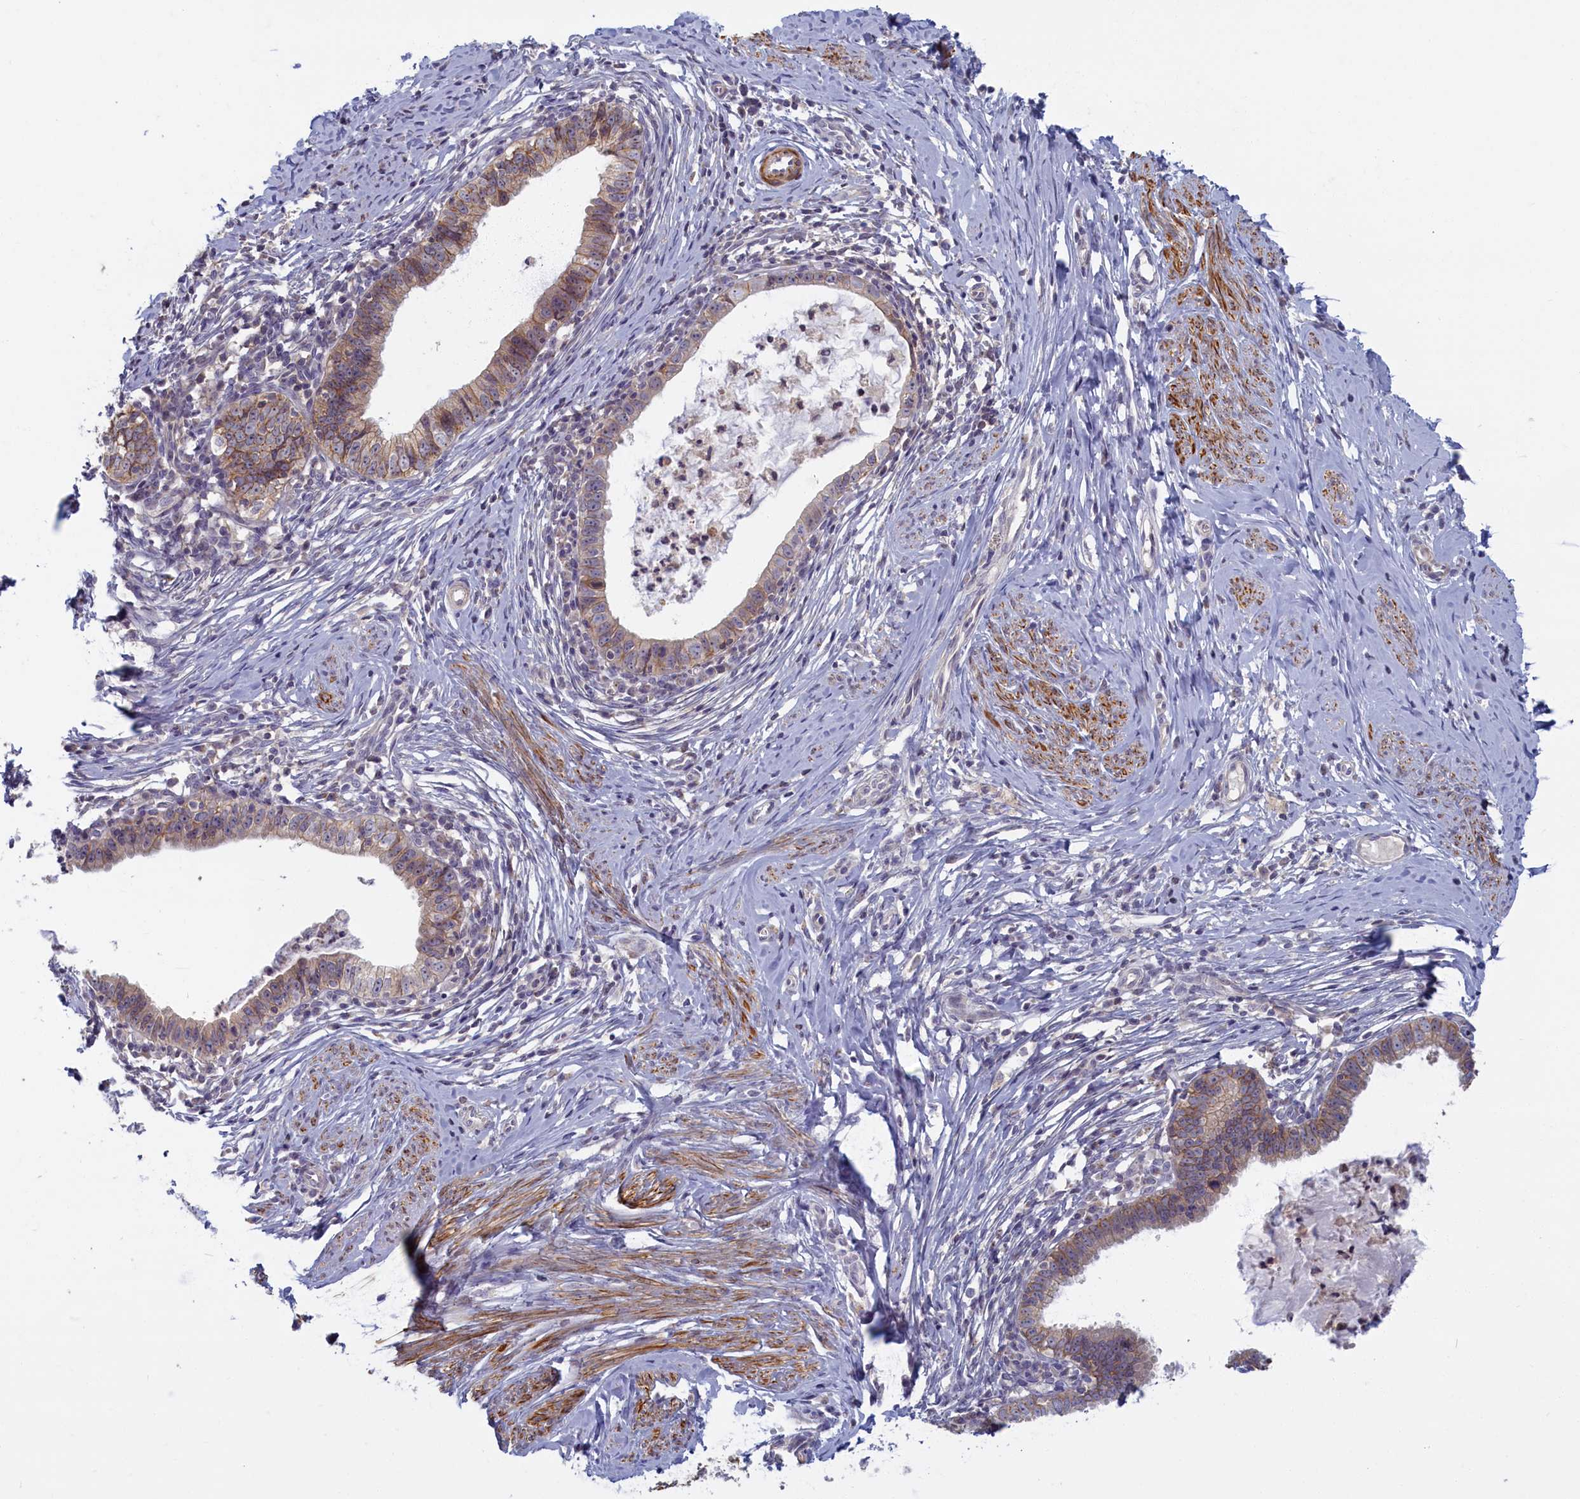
{"staining": {"intensity": "weak", "quantity": "25%-75%", "location": "cytoplasmic/membranous"}, "tissue": "cervical cancer", "cell_type": "Tumor cells", "image_type": "cancer", "snomed": [{"axis": "morphology", "description": "Adenocarcinoma, NOS"}, {"axis": "topography", "description": "Cervix"}], "caption": "This is an image of IHC staining of cervical cancer (adenocarcinoma), which shows weak staining in the cytoplasmic/membranous of tumor cells.", "gene": "TRPM4", "patient": {"sex": "female", "age": 36}}